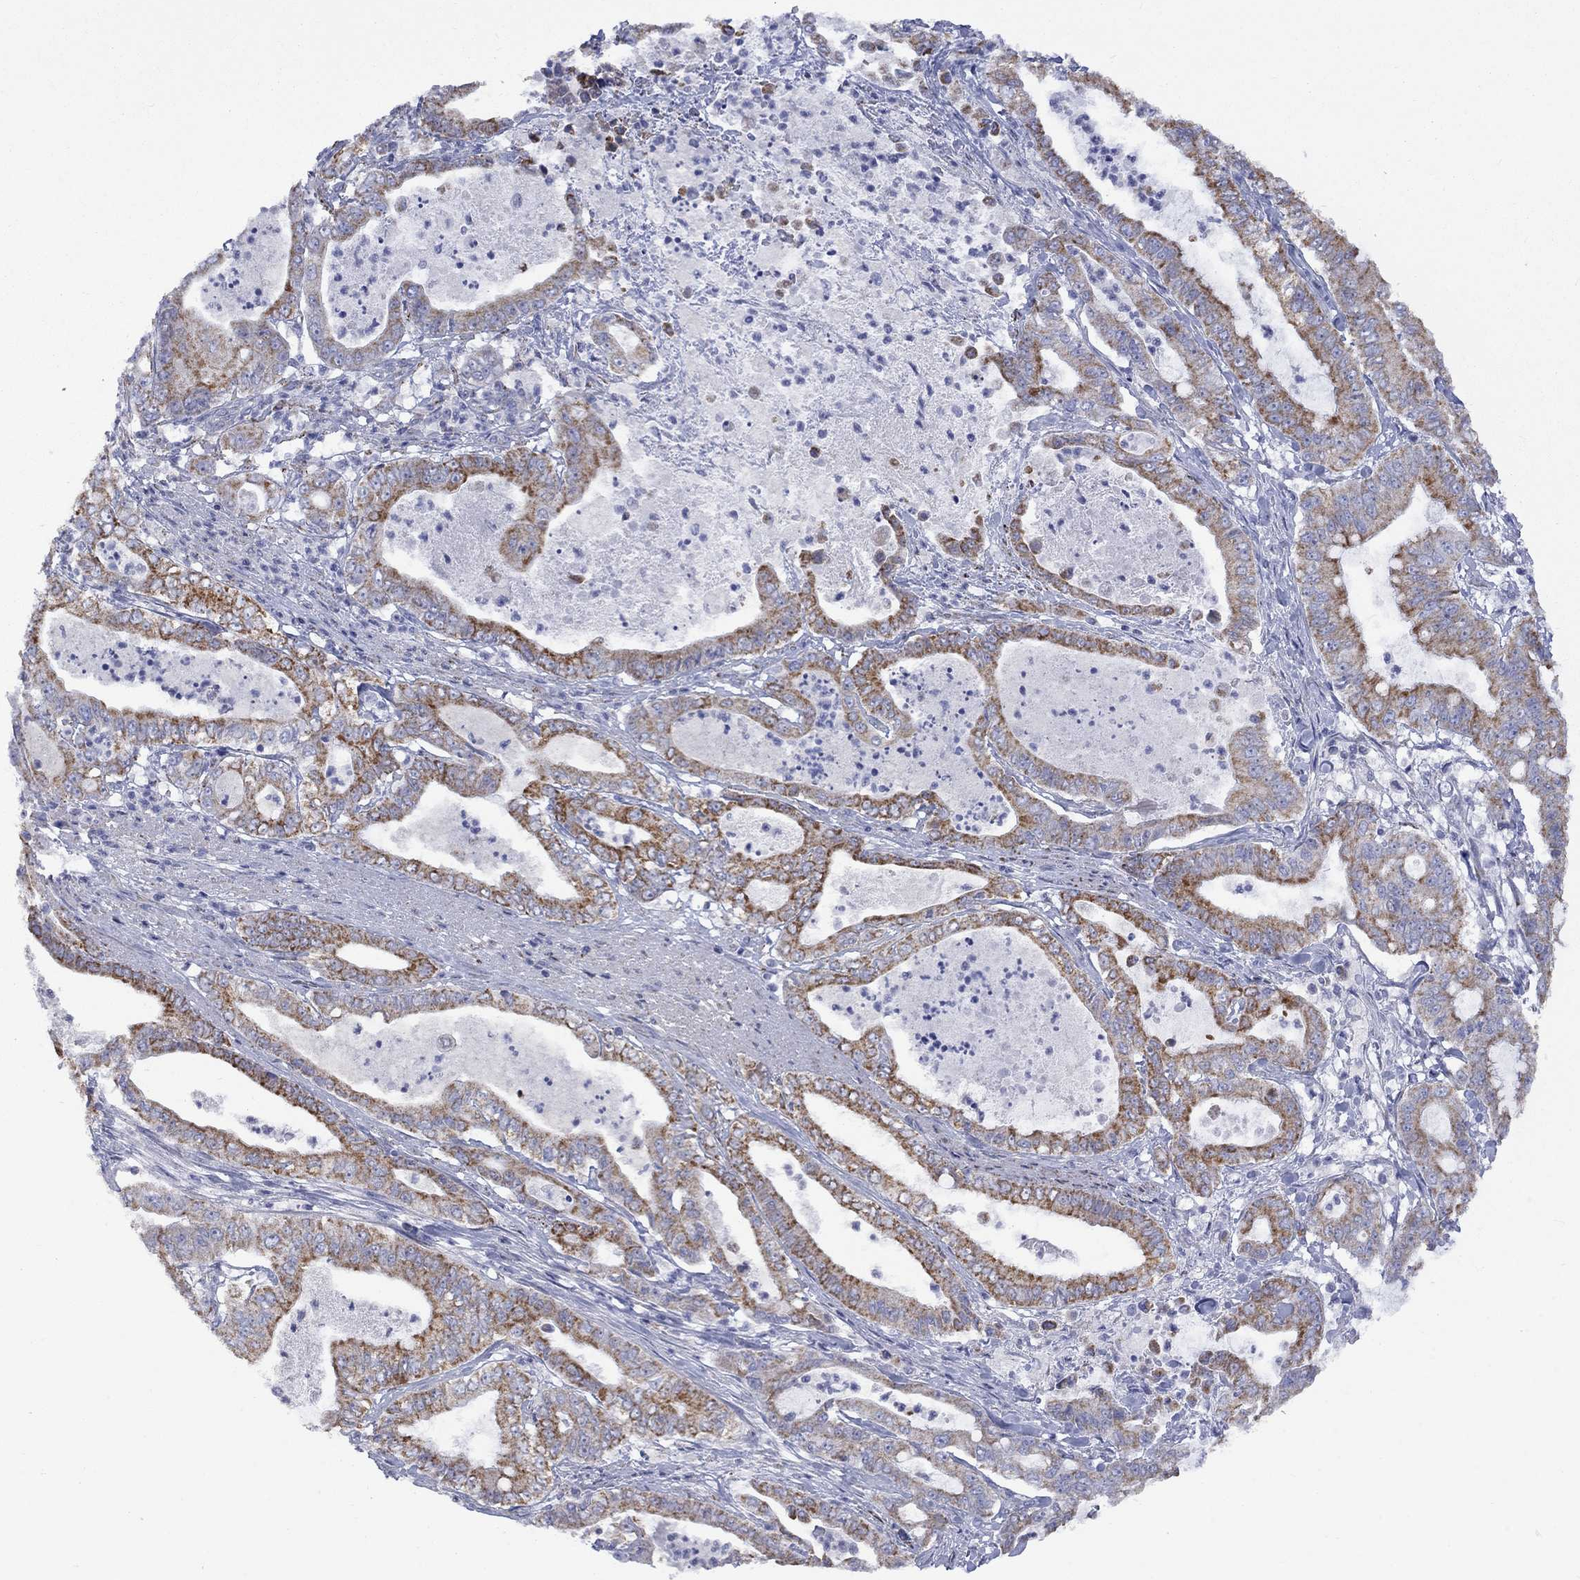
{"staining": {"intensity": "strong", "quantity": "25%-75%", "location": "cytoplasmic/membranous"}, "tissue": "pancreatic cancer", "cell_type": "Tumor cells", "image_type": "cancer", "snomed": [{"axis": "morphology", "description": "Adenocarcinoma, NOS"}, {"axis": "topography", "description": "Pancreas"}], "caption": "DAB (3,3'-diaminobenzidine) immunohistochemical staining of pancreatic cancer (adenocarcinoma) displays strong cytoplasmic/membranous protein positivity in approximately 25%-75% of tumor cells.", "gene": "CISD1", "patient": {"sex": "male", "age": 71}}